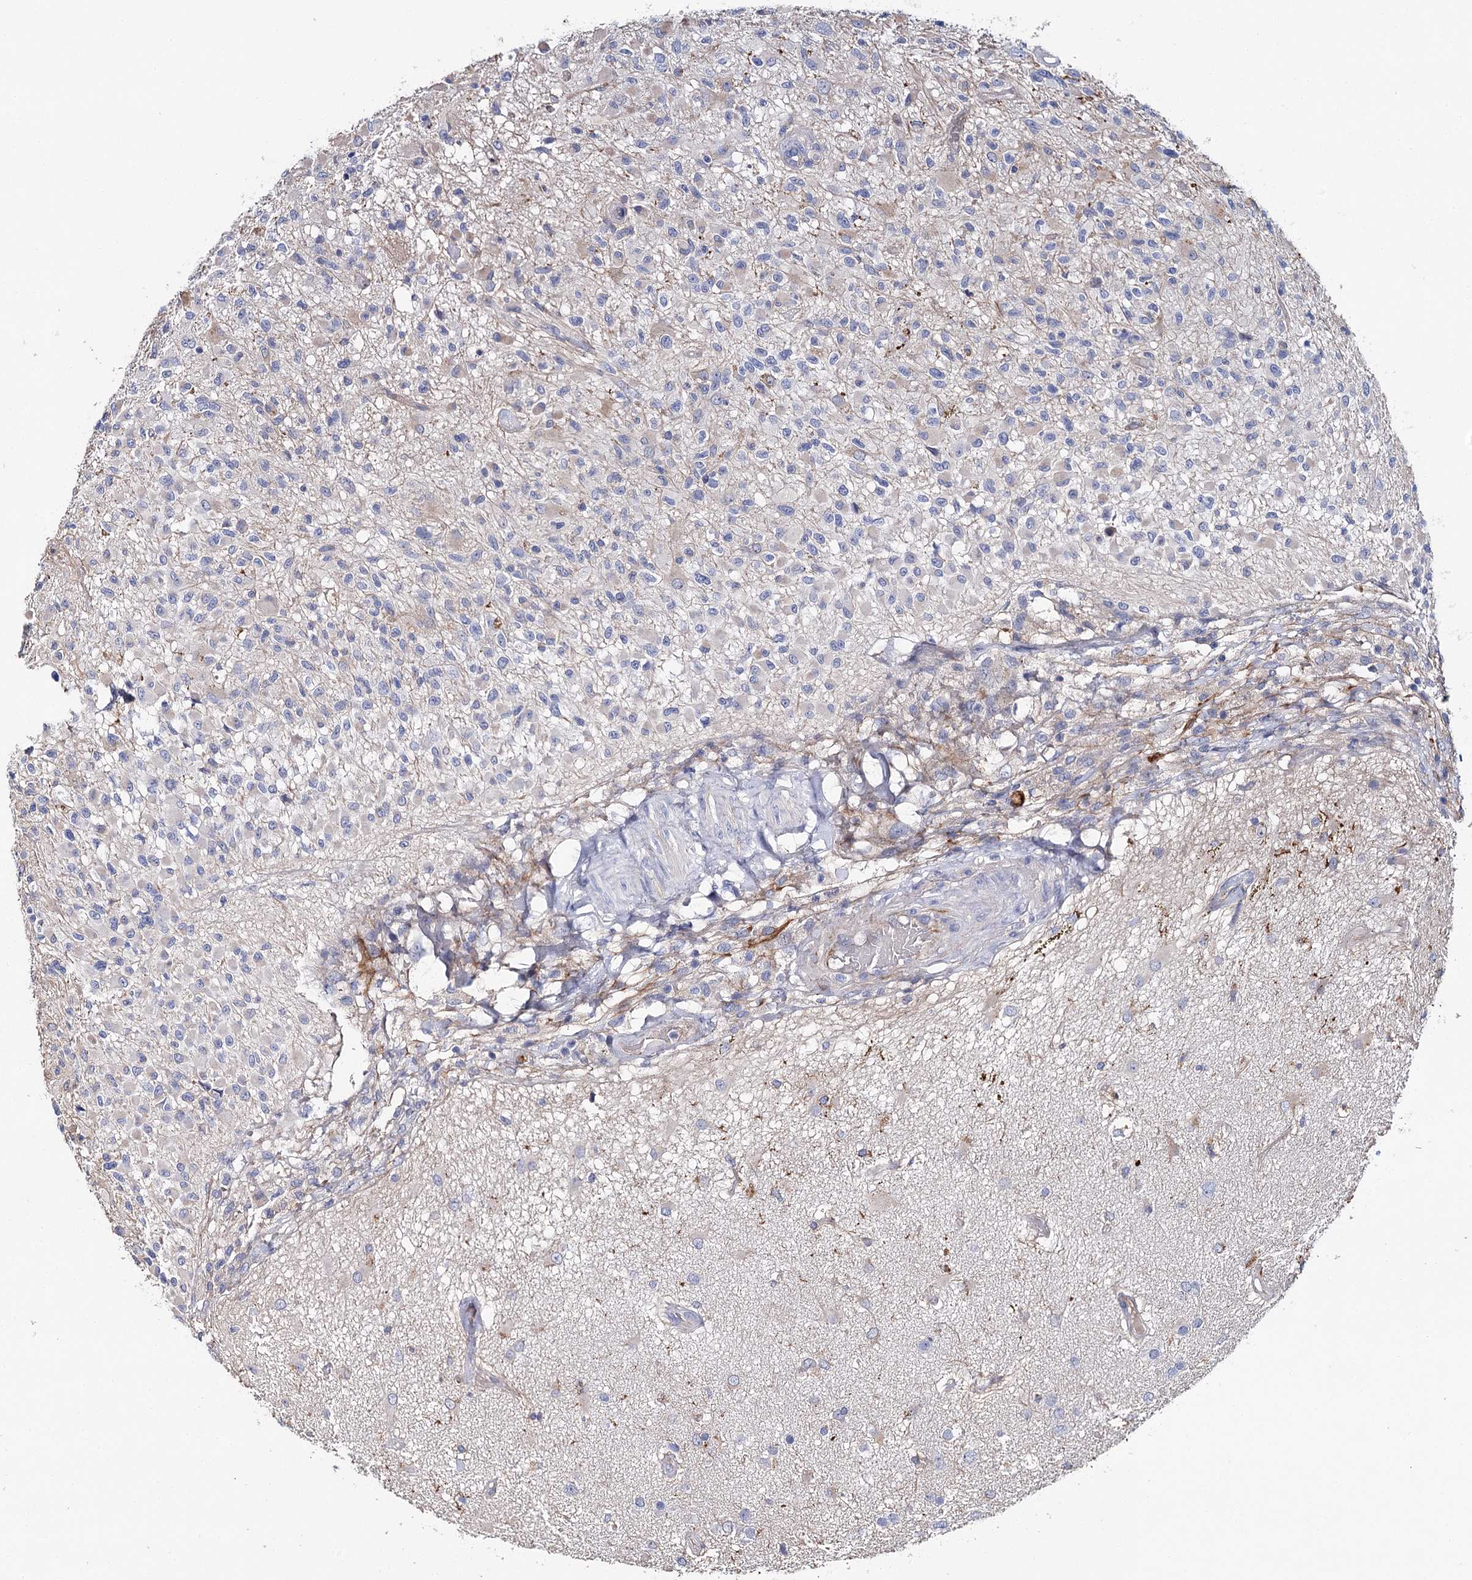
{"staining": {"intensity": "negative", "quantity": "none", "location": "none"}, "tissue": "glioma", "cell_type": "Tumor cells", "image_type": "cancer", "snomed": [{"axis": "morphology", "description": "Glioma, malignant, High grade"}, {"axis": "morphology", "description": "Glioblastoma, NOS"}, {"axis": "topography", "description": "Brain"}], "caption": "Immunohistochemistry (IHC) of malignant glioma (high-grade) displays no positivity in tumor cells.", "gene": "EPYC", "patient": {"sex": "male", "age": 60}}